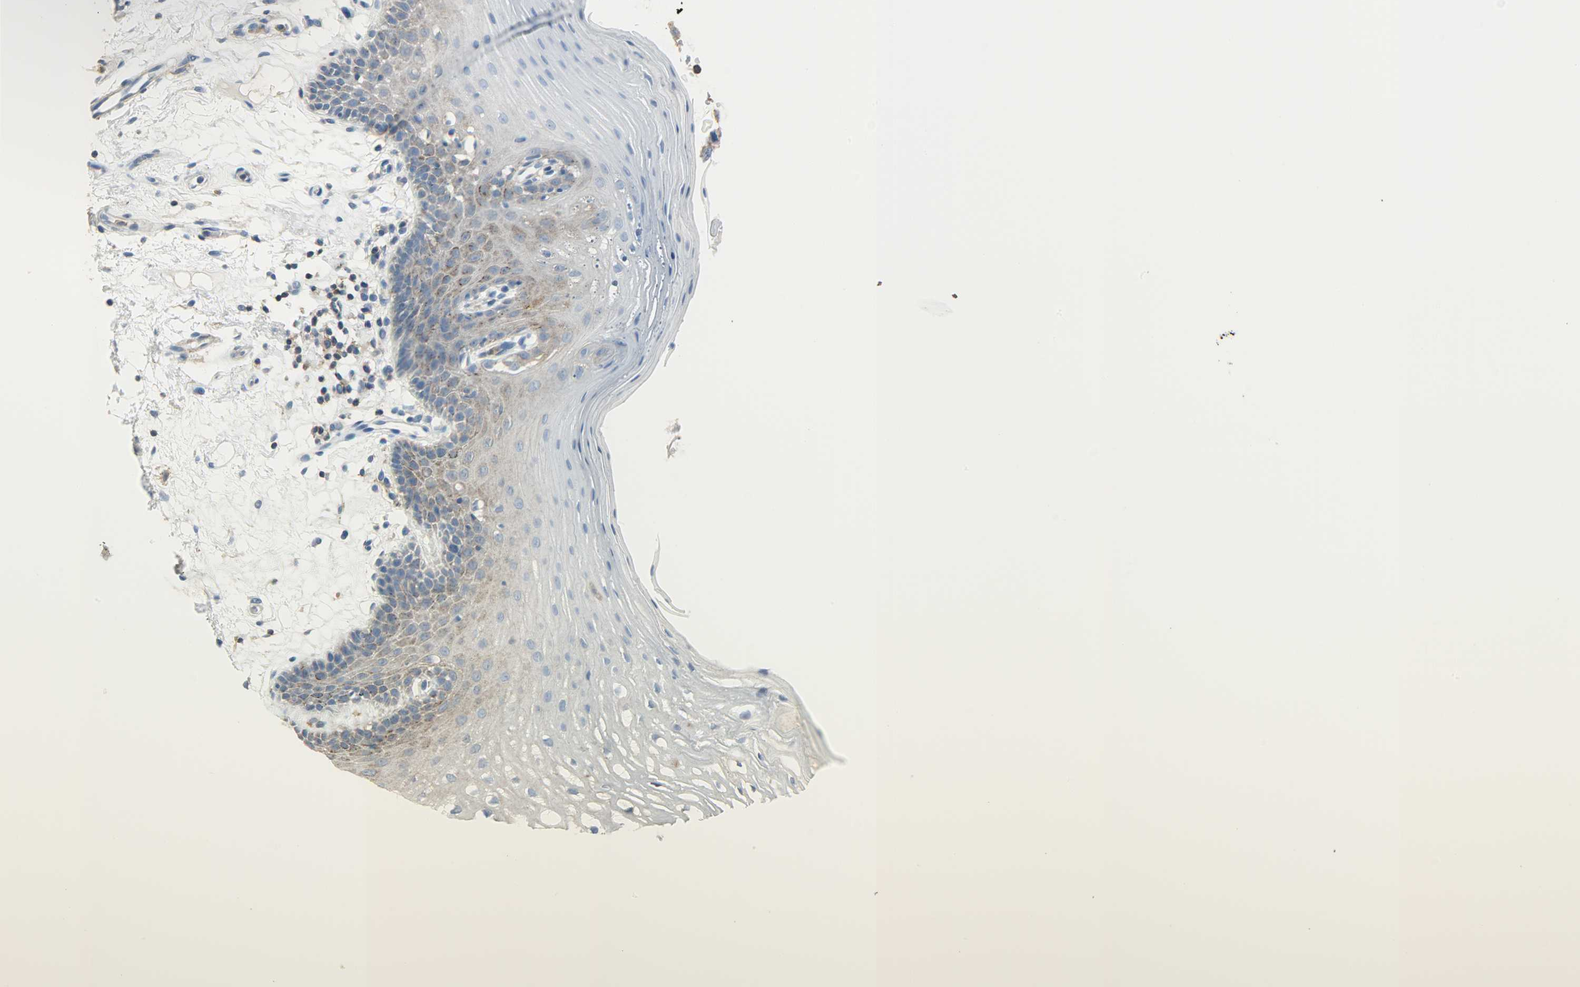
{"staining": {"intensity": "weak", "quantity": "<25%", "location": "cytoplasmic/membranous"}, "tissue": "oral mucosa", "cell_type": "Squamous epithelial cells", "image_type": "normal", "snomed": [{"axis": "morphology", "description": "Normal tissue, NOS"}, {"axis": "morphology", "description": "Squamous cell carcinoma, NOS"}, {"axis": "topography", "description": "Skeletal muscle"}, {"axis": "topography", "description": "Oral tissue"}, {"axis": "topography", "description": "Head-Neck"}], "caption": "The micrograph reveals no staining of squamous epithelial cells in normal oral mucosa.", "gene": "DNAJA4", "patient": {"sex": "male", "age": 71}}